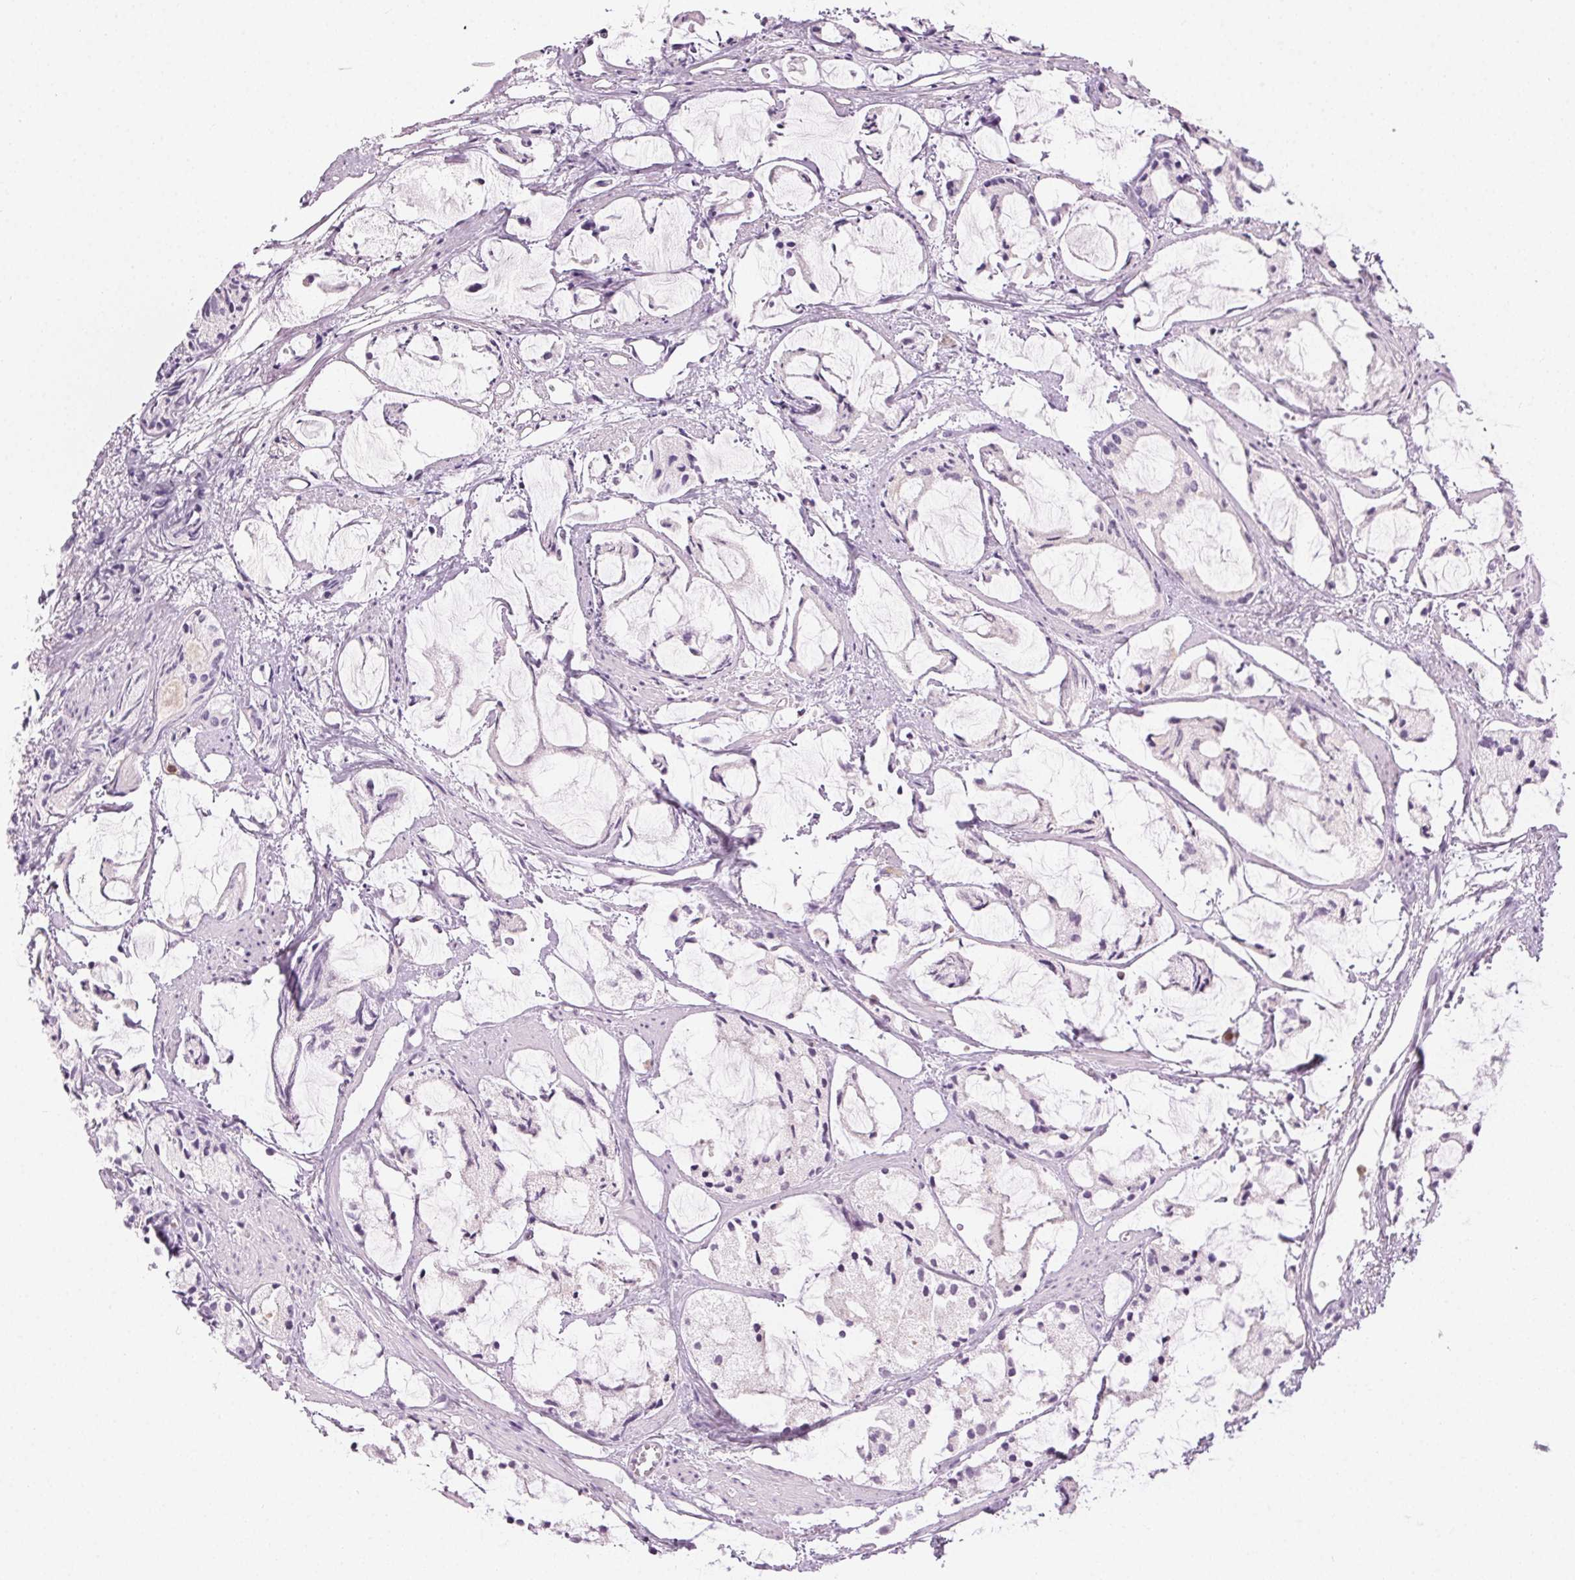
{"staining": {"intensity": "negative", "quantity": "none", "location": "none"}, "tissue": "prostate cancer", "cell_type": "Tumor cells", "image_type": "cancer", "snomed": [{"axis": "morphology", "description": "Adenocarcinoma, High grade"}, {"axis": "topography", "description": "Prostate"}], "caption": "Photomicrograph shows no significant protein staining in tumor cells of adenocarcinoma (high-grade) (prostate).", "gene": "MPO", "patient": {"sex": "male", "age": 85}}